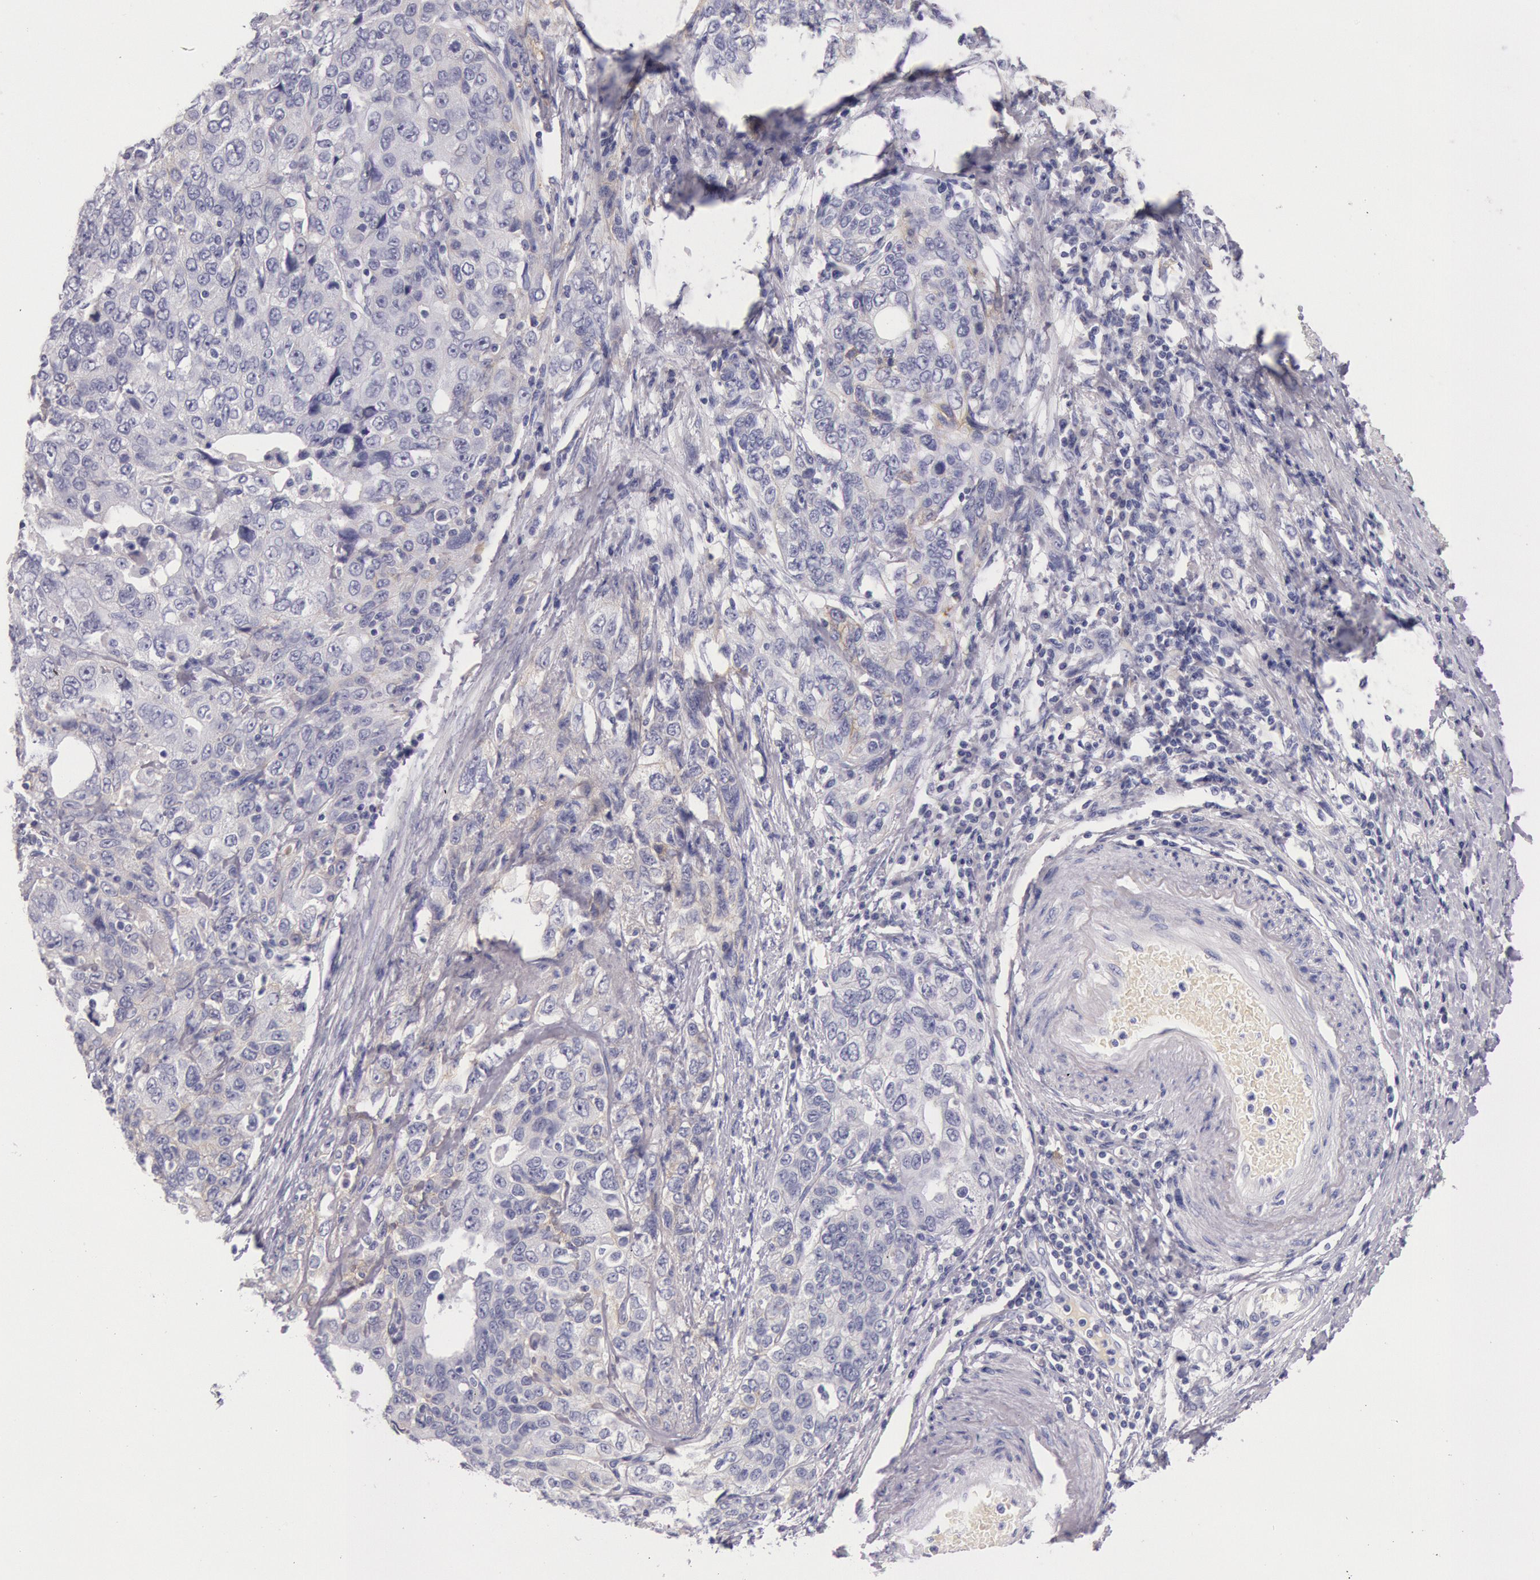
{"staining": {"intensity": "negative", "quantity": "none", "location": "none"}, "tissue": "stomach cancer", "cell_type": "Tumor cells", "image_type": "cancer", "snomed": [{"axis": "morphology", "description": "Adenocarcinoma, NOS"}, {"axis": "topography", "description": "Stomach, upper"}], "caption": "The photomicrograph reveals no significant positivity in tumor cells of stomach adenocarcinoma. (DAB immunohistochemistry, high magnification).", "gene": "EGFR", "patient": {"sex": "male", "age": 76}}